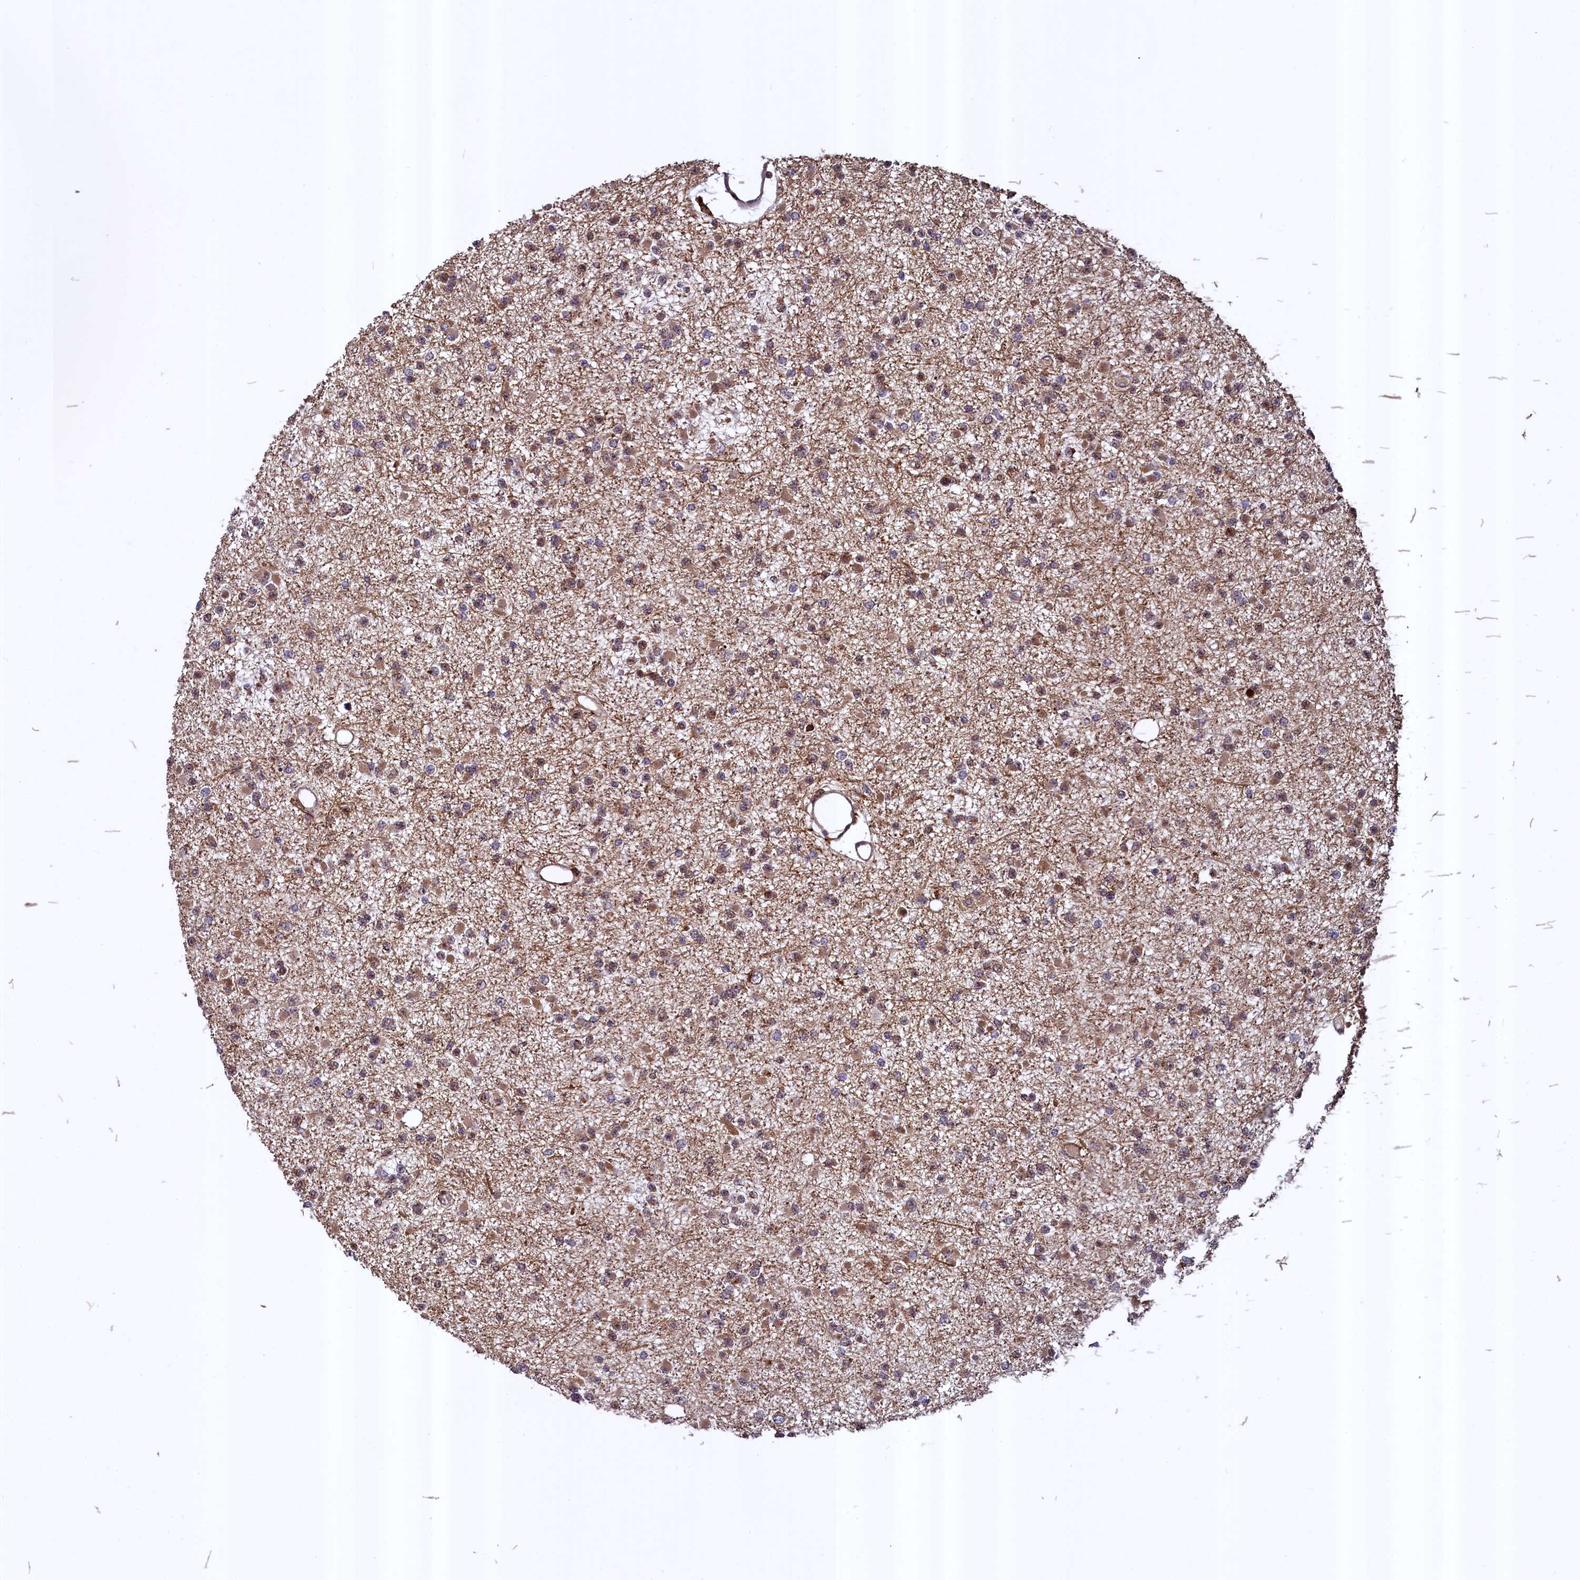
{"staining": {"intensity": "moderate", "quantity": "25%-75%", "location": "cytoplasmic/membranous,nuclear"}, "tissue": "glioma", "cell_type": "Tumor cells", "image_type": "cancer", "snomed": [{"axis": "morphology", "description": "Glioma, malignant, Low grade"}, {"axis": "topography", "description": "Brain"}], "caption": "An image of human low-grade glioma (malignant) stained for a protein exhibits moderate cytoplasmic/membranous and nuclear brown staining in tumor cells. (DAB IHC with brightfield microscopy, high magnification).", "gene": "ZNF577", "patient": {"sex": "female", "age": 22}}